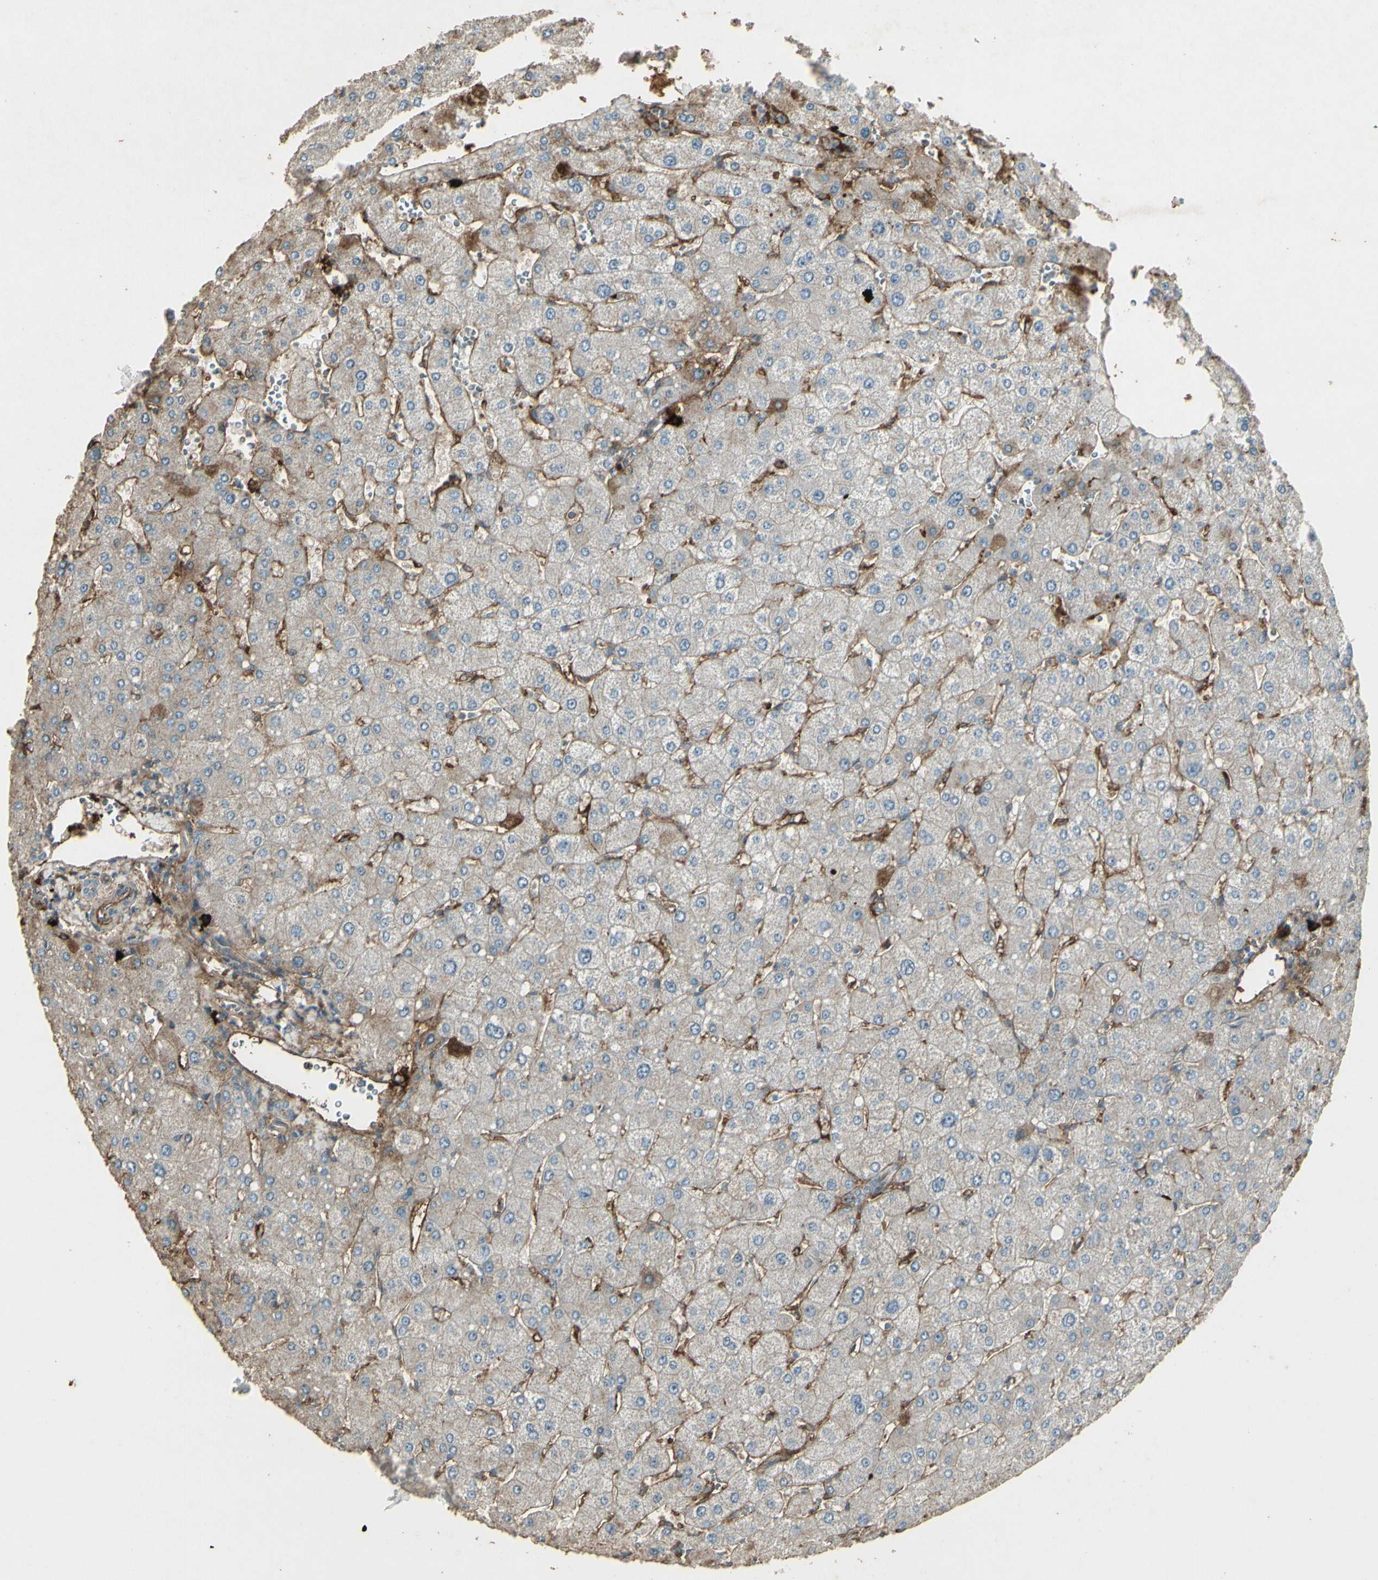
{"staining": {"intensity": "negative", "quantity": "none", "location": "none"}, "tissue": "liver", "cell_type": "Cholangiocytes", "image_type": "normal", "snomed": [{"axis": "morphology", "description": "Normal tissue, NOS"}, {"axis": "topography", "description": "Liver"}], "caption": "The immunohistochemistry image has no significant staining in cholangiocytes of liver. Brightfield microscopy of immunohistochemistry (IHC) stained with DAB (brown) and hematoxylin (blue), captured at high magnification.", "gene": "IGHM", "patient": {"sex": "male", "age": 55}}